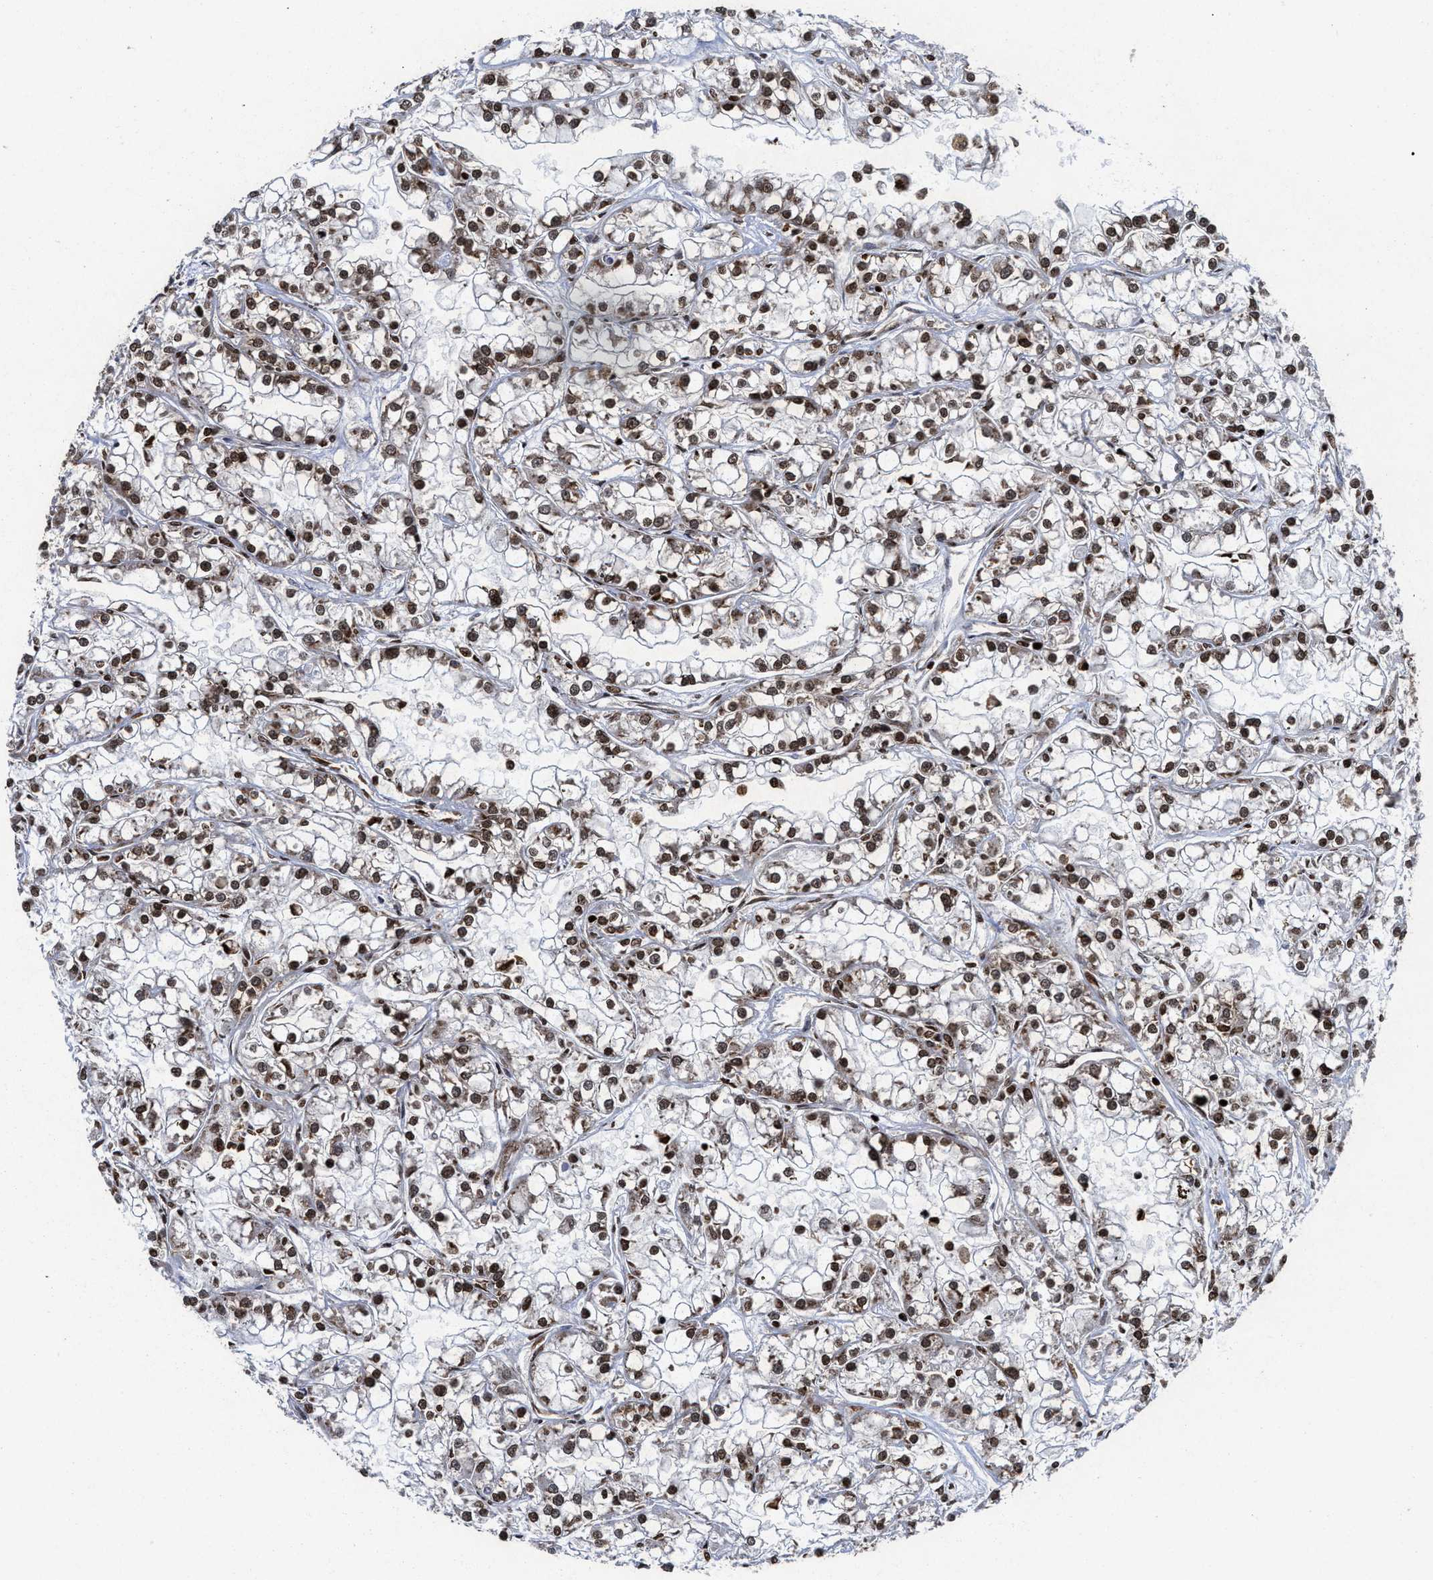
{"staining": {"intensity": "strong", "quantity": ">75%", "location": "nuclear"}, "tissue": "renal cancer", "cell_type": "Tumor cells", "image_type": "cancer", "snomed": [{"axis": "morphology", "description": "Adenocarcinoma, NOS"}, {"axis": "topography", "description": "Kidney"}], "caption": "Renal cancer (adenocarcinoma) stained with a brown dye displays strong nuclear positive staining in approximately >75% of tumor cells.", "gene": "ALYREF", "patient": {"sex": "female", "age": 52}}